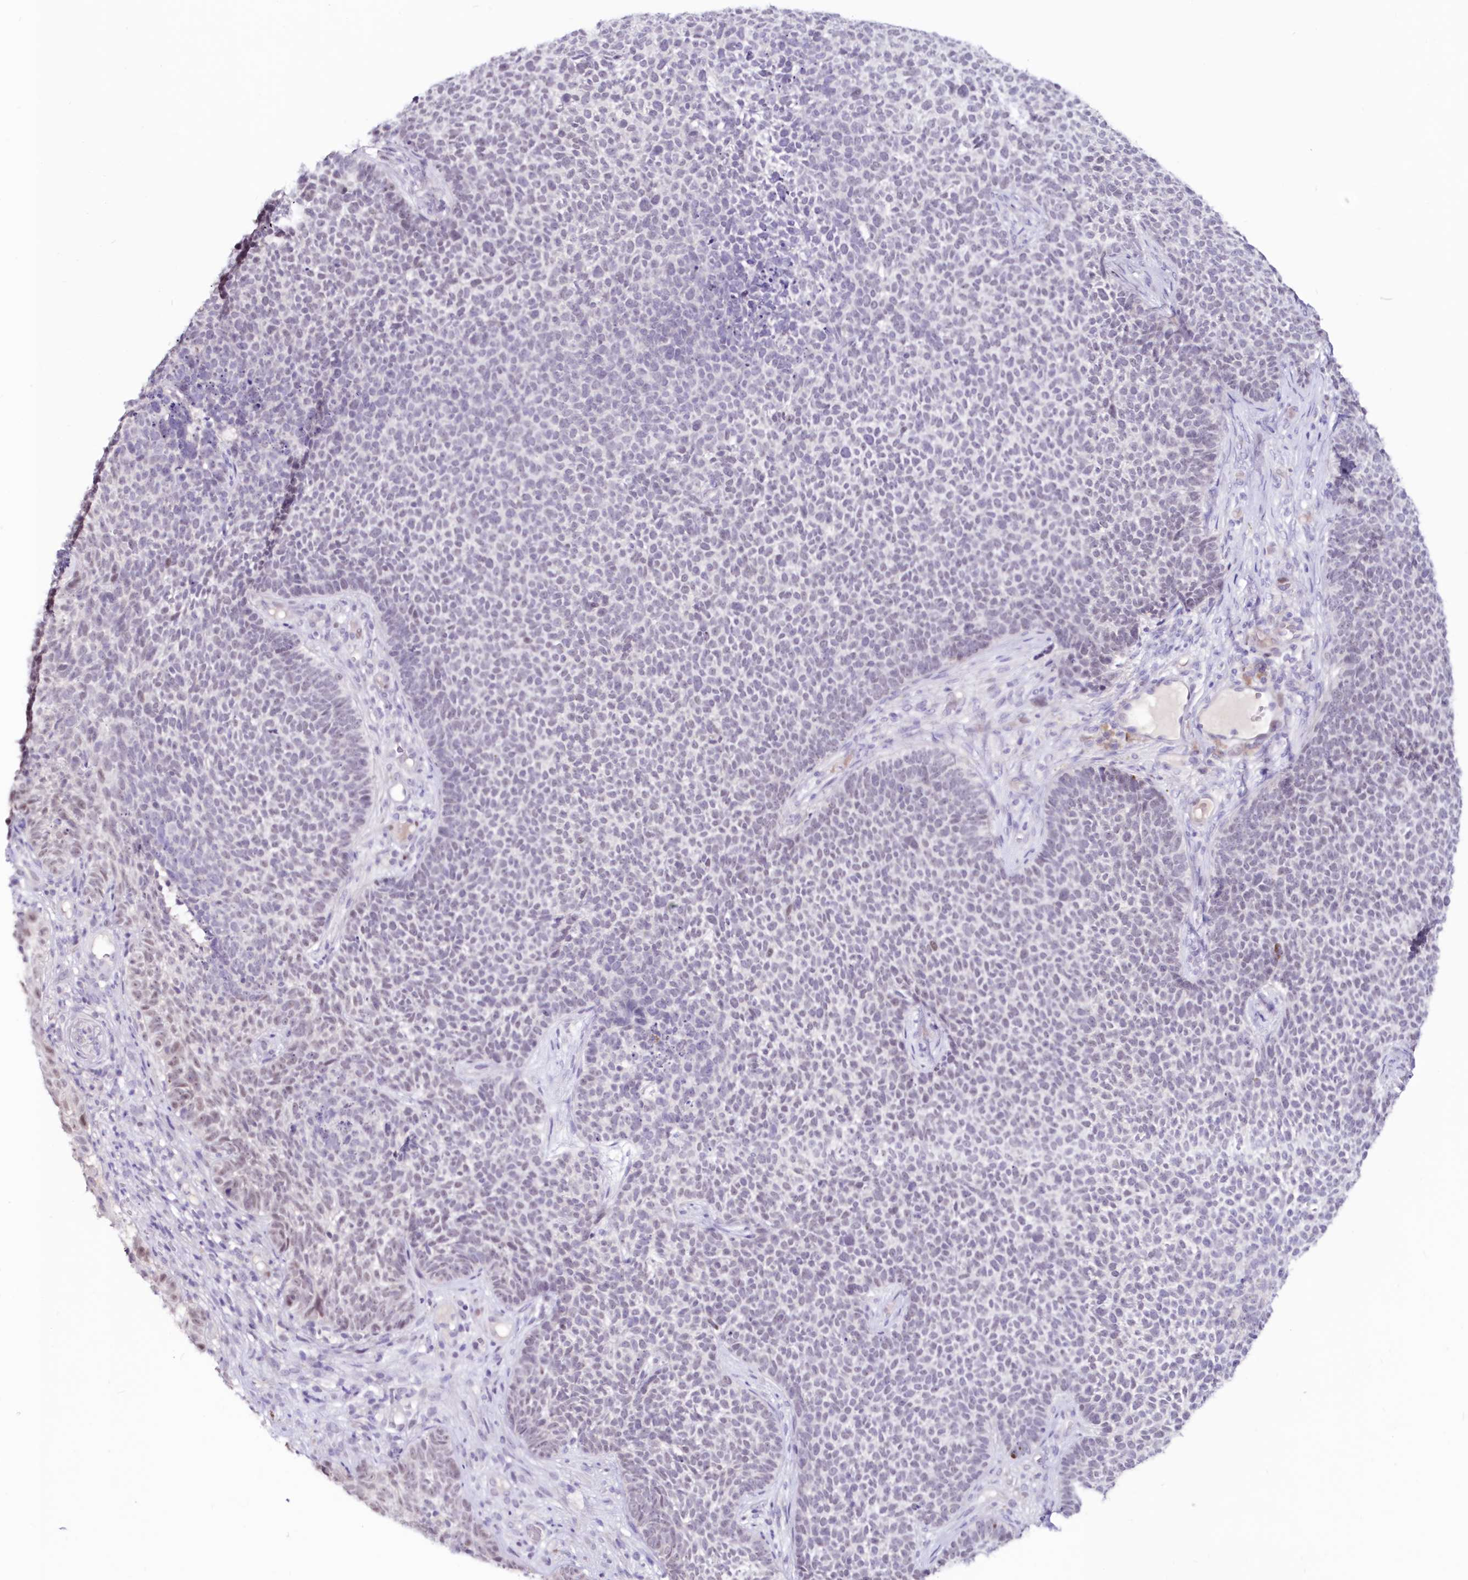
{"staining": {"intensity": "negative", "quantity": "none", "location": "none"}, "tissue": "skin cancer", "cell_type": "Tumor cells", "image_type": "cancer", "snomed": [{"axis": "morphology", "description": "Basal cell carcinoma"}, {"axis": "topography", "description": "Skin"}], "caption": "Micrograph shows no protein staining in tumor cells of skin basal cell carcinoma tissue.", "gene": "SNED1", "patient": {"sex": "female", "age": 84}}